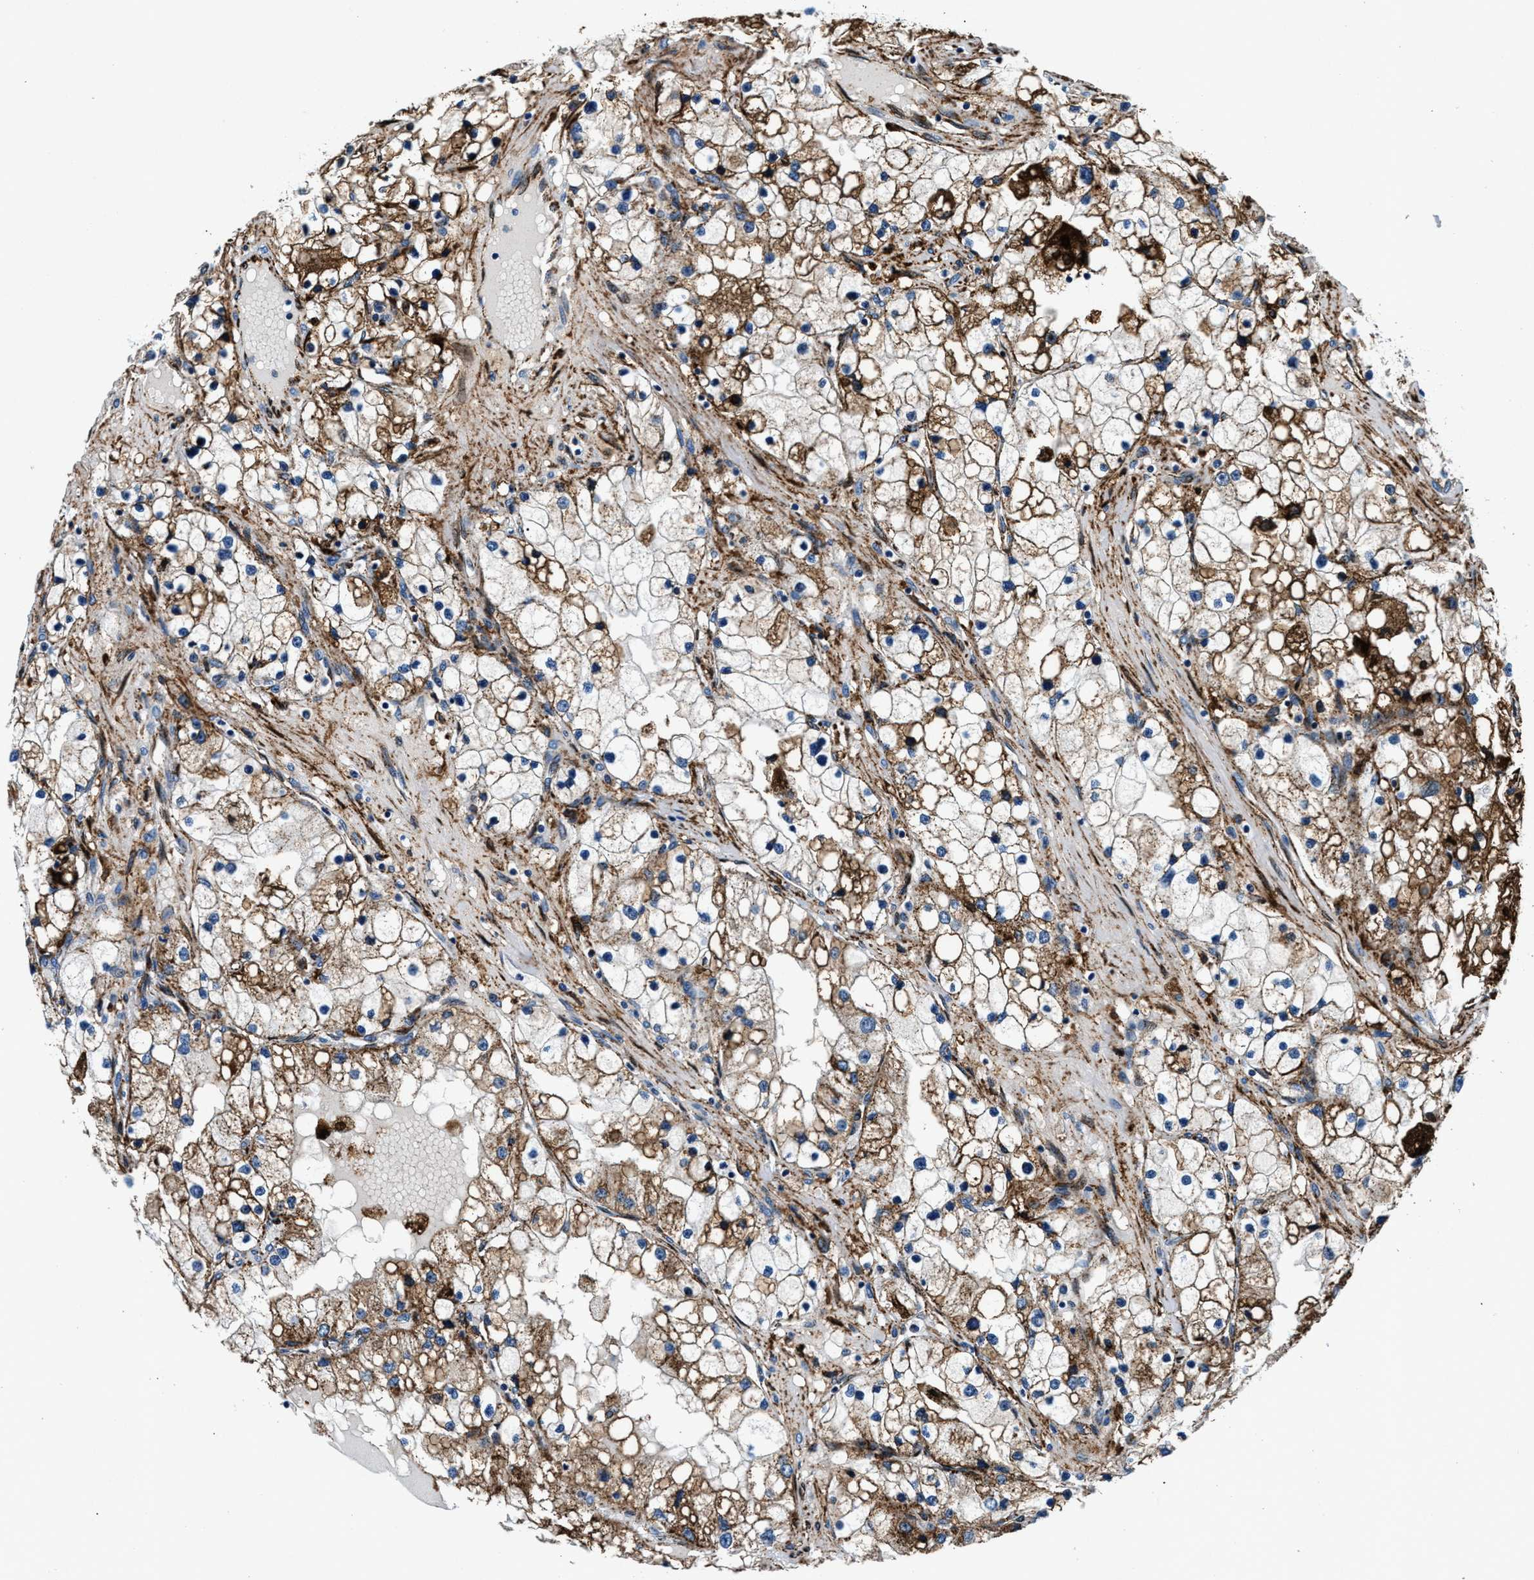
{"staining": {"intensity": "moderate", "quantity": ">75%", "location": "cytoplasmic/membranous"}, "tissue": "renal cancer", "cell_type": "Tumor cells", "image_type": "cancer", "snomed": [{"axis": "morphology", "description": "Adenocarcinoma, NOS"}, {"axis": "topography", "description": "Kidney"}], "caption": "Adenocarcinoma (renal) stained with DAB (3,3'-diaminobenzidine) IHC exhibits medium levels of moderate cytoplasmic/membranous expression in about >75% of tumor cells.", "gene": "SLFN11", "patient": {"sex": "male", "age": 68}}